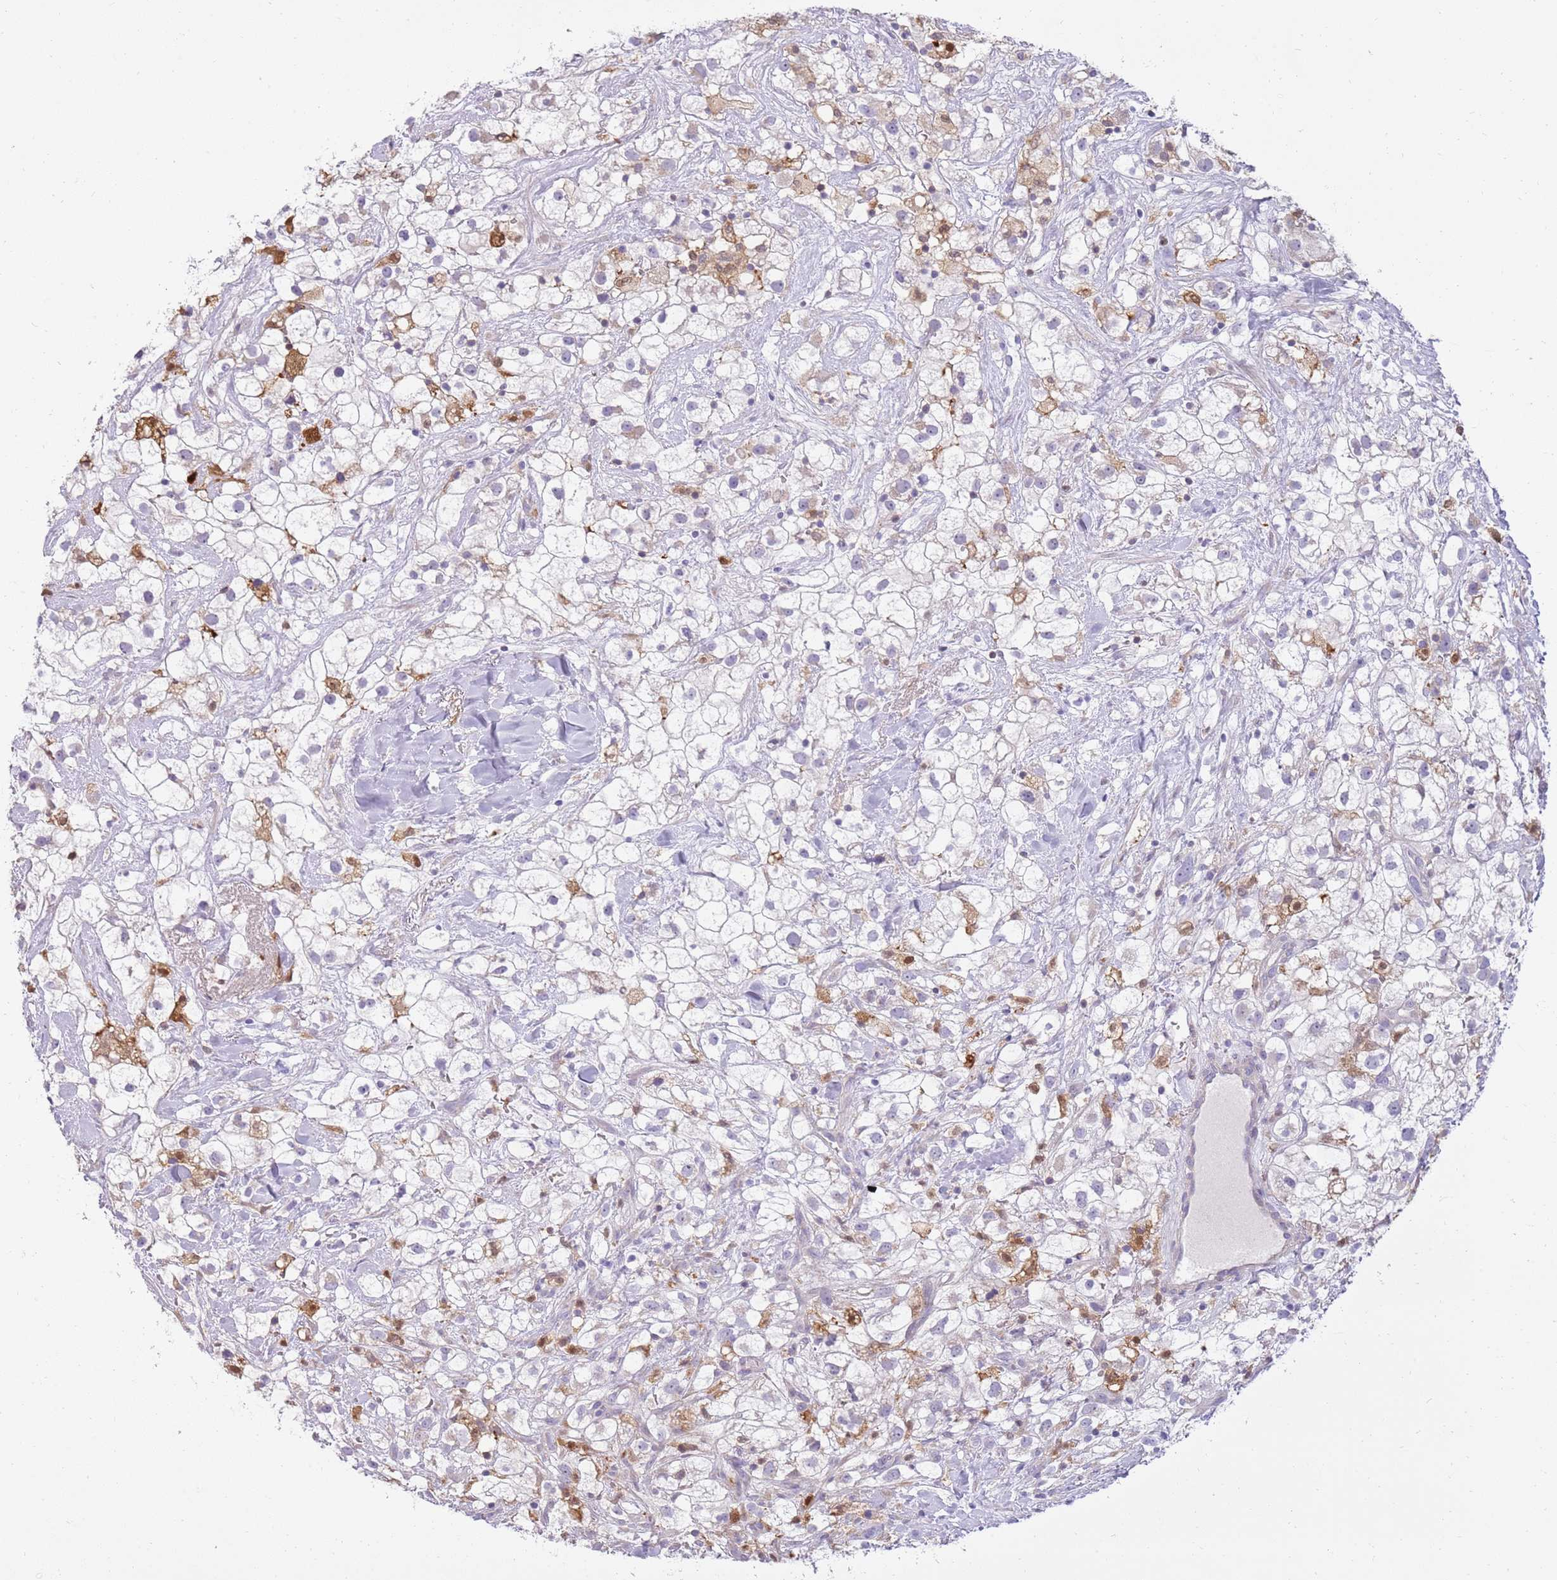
{"staining": {"intensity": "negative", "quantity": "none", "location": "none"}, "tissue": "renal cancer", "cell_type": "Tumor cells", "image_type": "cancer", "snomed": [{"axis": "morphology", "description": "Adenocarcinoma, NOS"}, {"axis": "topography", "description": "Kidney"}], "caption": "DAB immunohistochemical staining of human renal cancer (adenocarcinoma) reveals no significant expression in tumor cells. (DAB (3,3'-diaminobenzidine) immunohistochemistry (IHC) with hematoxylin counter stain).", "gene": "DIPK1C", "patient": {"sex": "male", "age": 59}}